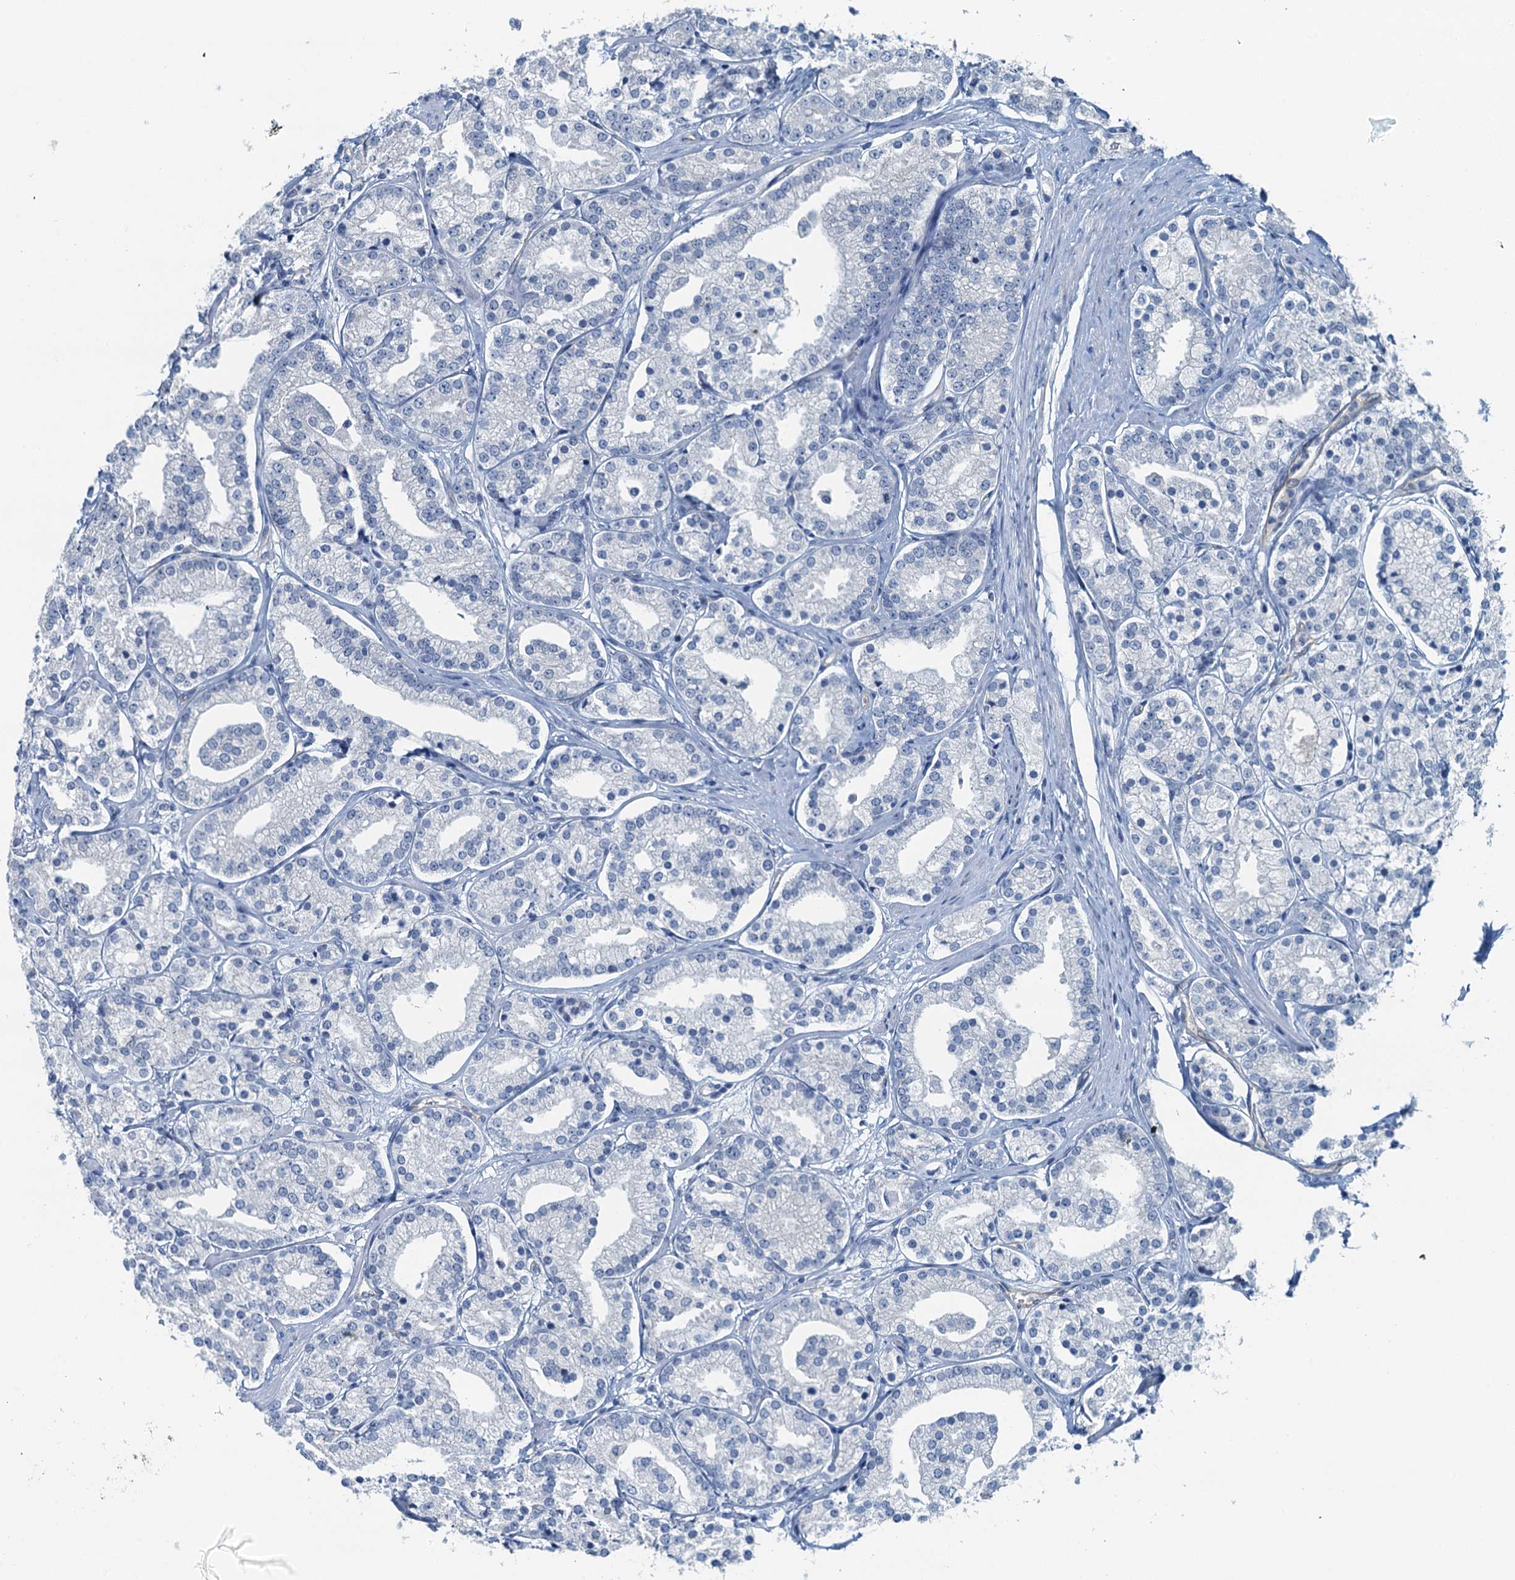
{"staining": {"intensity": "negative", "quantity": "none", "location": "none"}, "tissue": "prostate cancer", "cell_type": "Tumor cells", "image_type": "cancer", "snomed": [{"axis": "morphology", "description": "Adenocarcinoma, High grade"}, {"axis": "topography", "description": "Prostate"}], "caption": "Tumor cells show no significant expression in prostate cancer.", "gene": "GFOD2", "patient": {"sex": "male", "age": 69}}